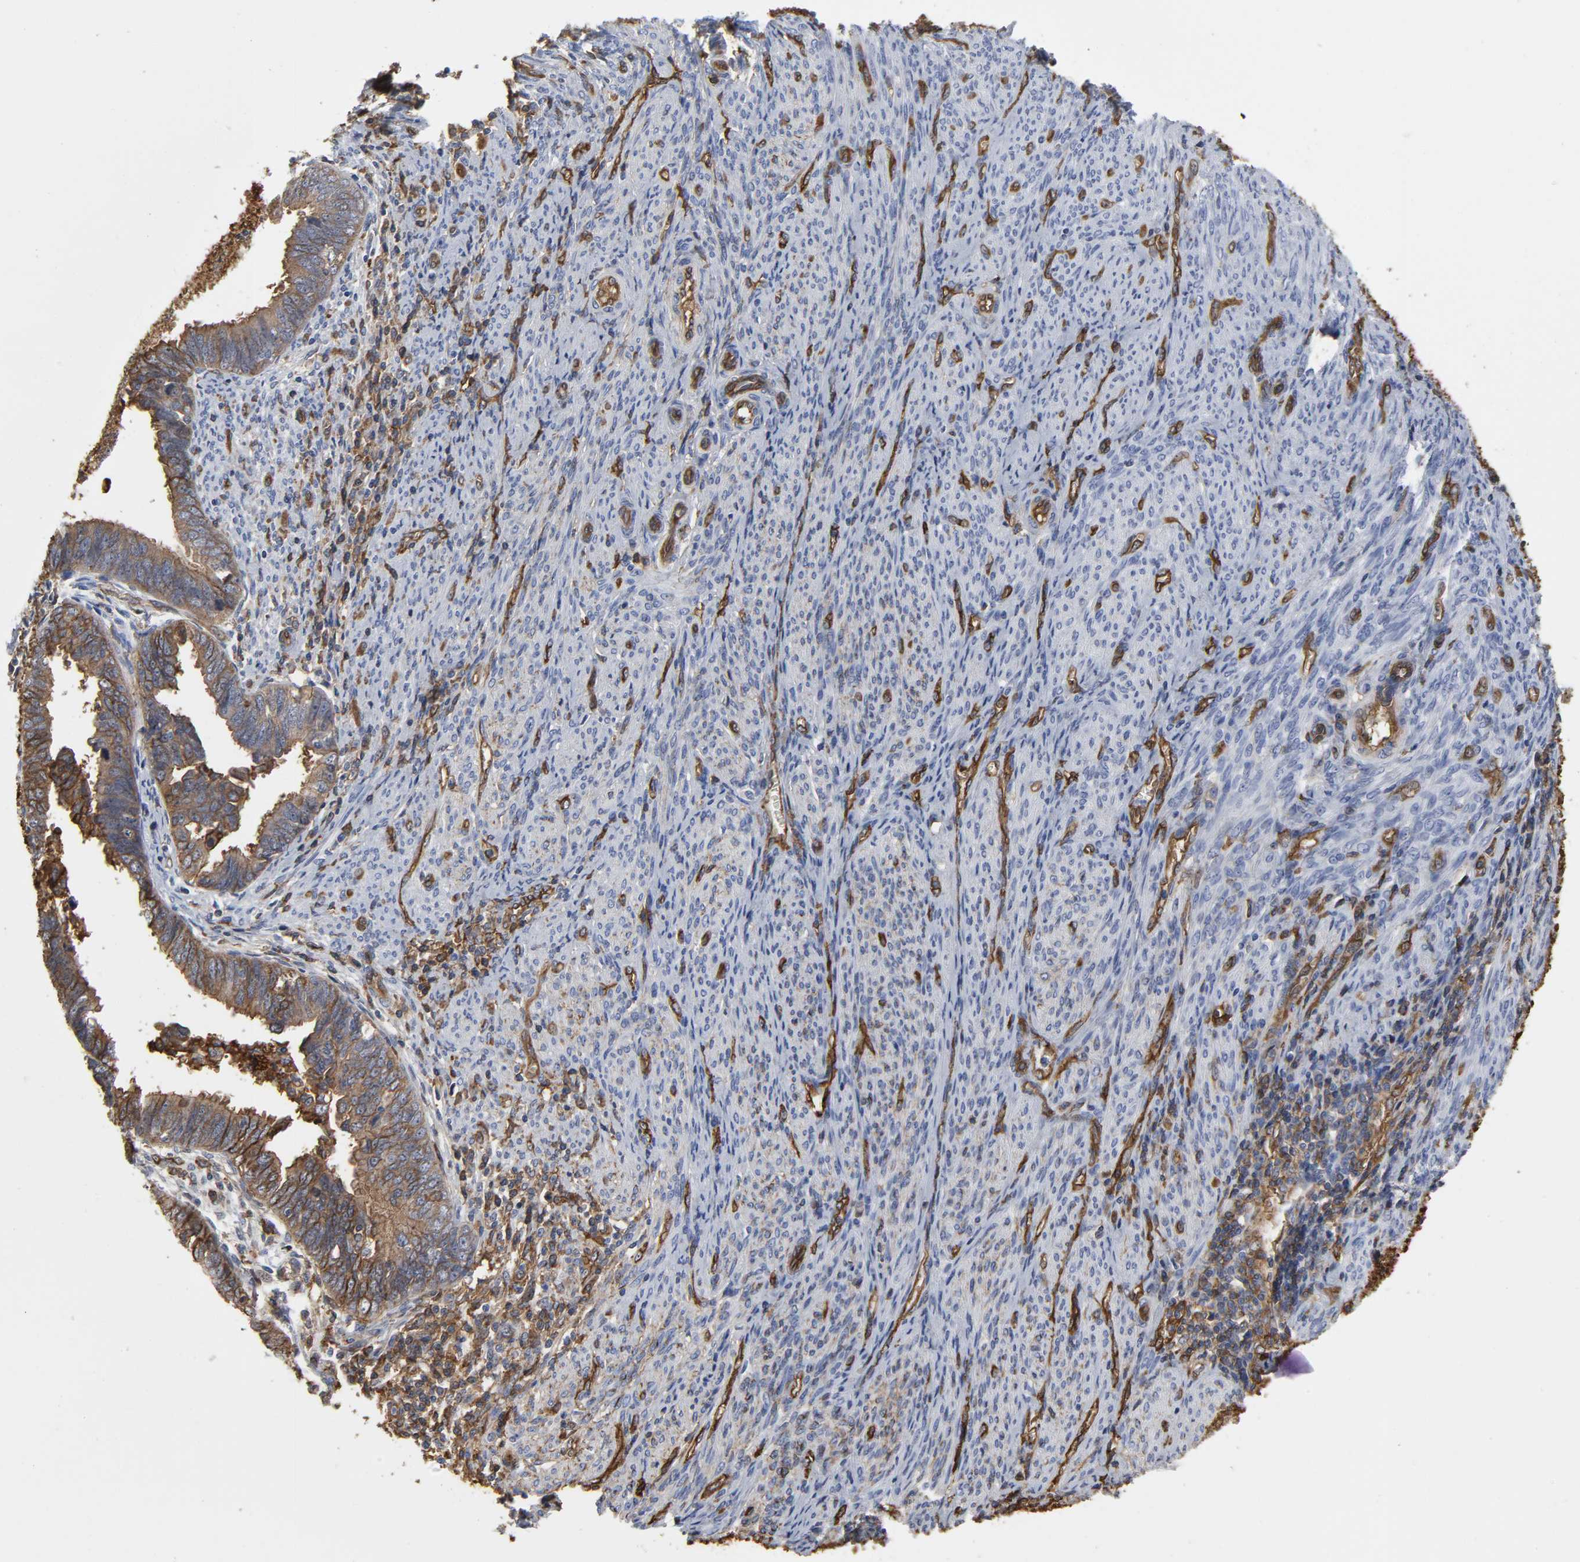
{"staining": {"intensity": "moderate", "quantity": ">75%", "location": "cytoplasmic/membranous"}, "tissue": "endometrial cancer", "cell_type": "Tumor cells", "image_type": "cancer", "snomed": [{"axis": "morphology", "description": "Adenocarcinoma, NOS"}, {"axis": "topography", "description": "Endometrium"}], "caption": "Adenocarcinoma (endometrial) stained with a brown dye exhibits moderate cytoplasmic/membranous positive positivity in about >75% of tumor cells.", "gene": "ANXA2", "patient": {"sex": "female", "age": 75}}